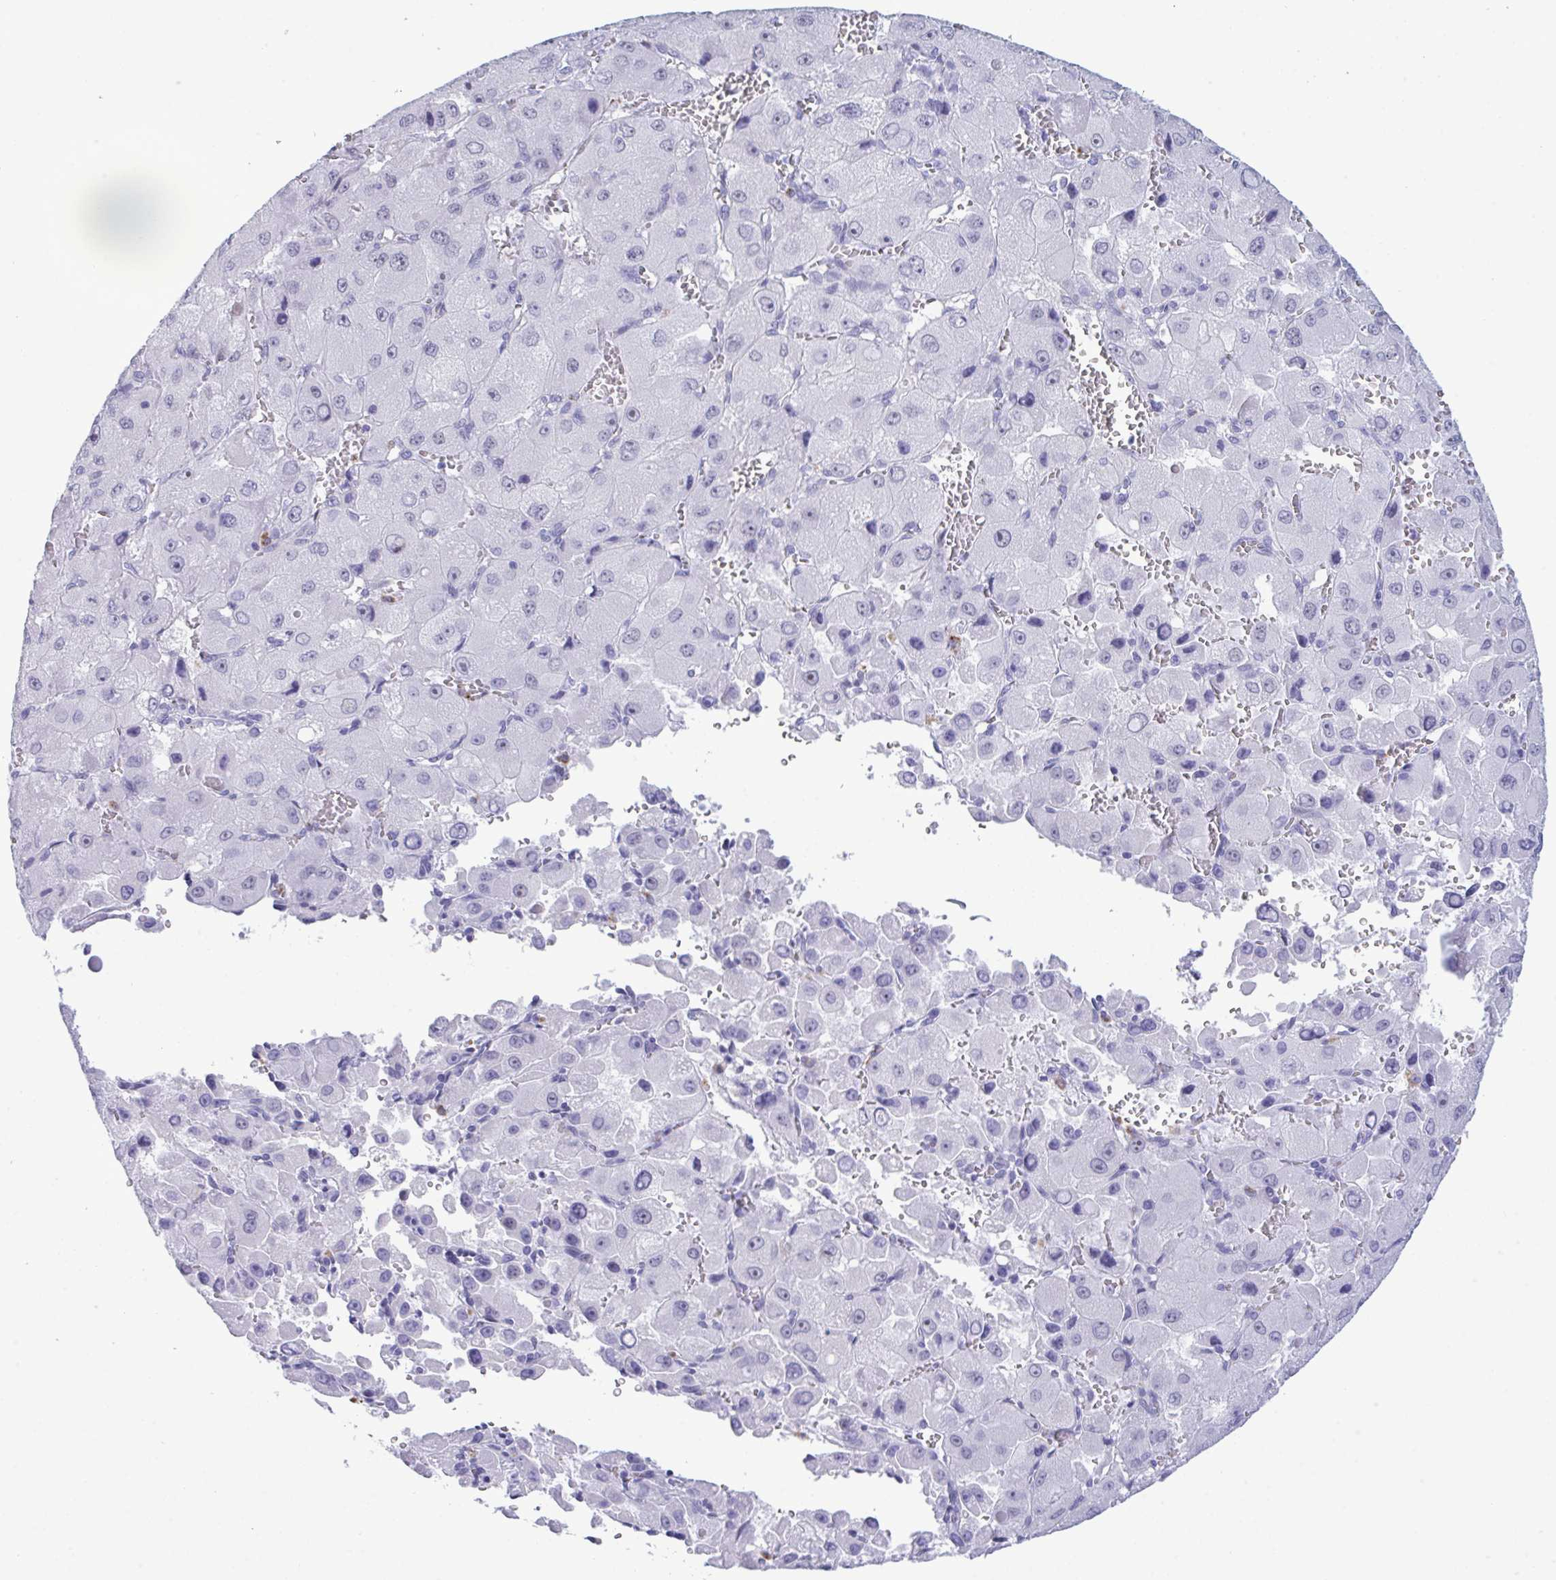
{"staining": {"intensity": "negative", "quantity": "none", "location": "none"}, "tissue": "liver cancer", "cell_type": "Tumor cells", "image_type": "cancer", "snomed": [{"axis": "morphology", "description": "Carcinoma, Hepatocellular, NOS"}, {"axis": "topography", "description": "Liver"}], "caption": "The photomicrograph exhibits no significant staining in tumor cells of hepatocellular carcinoma (liver).", "gene": "ELN", "patient": {"sex": "male", "age": 27}}